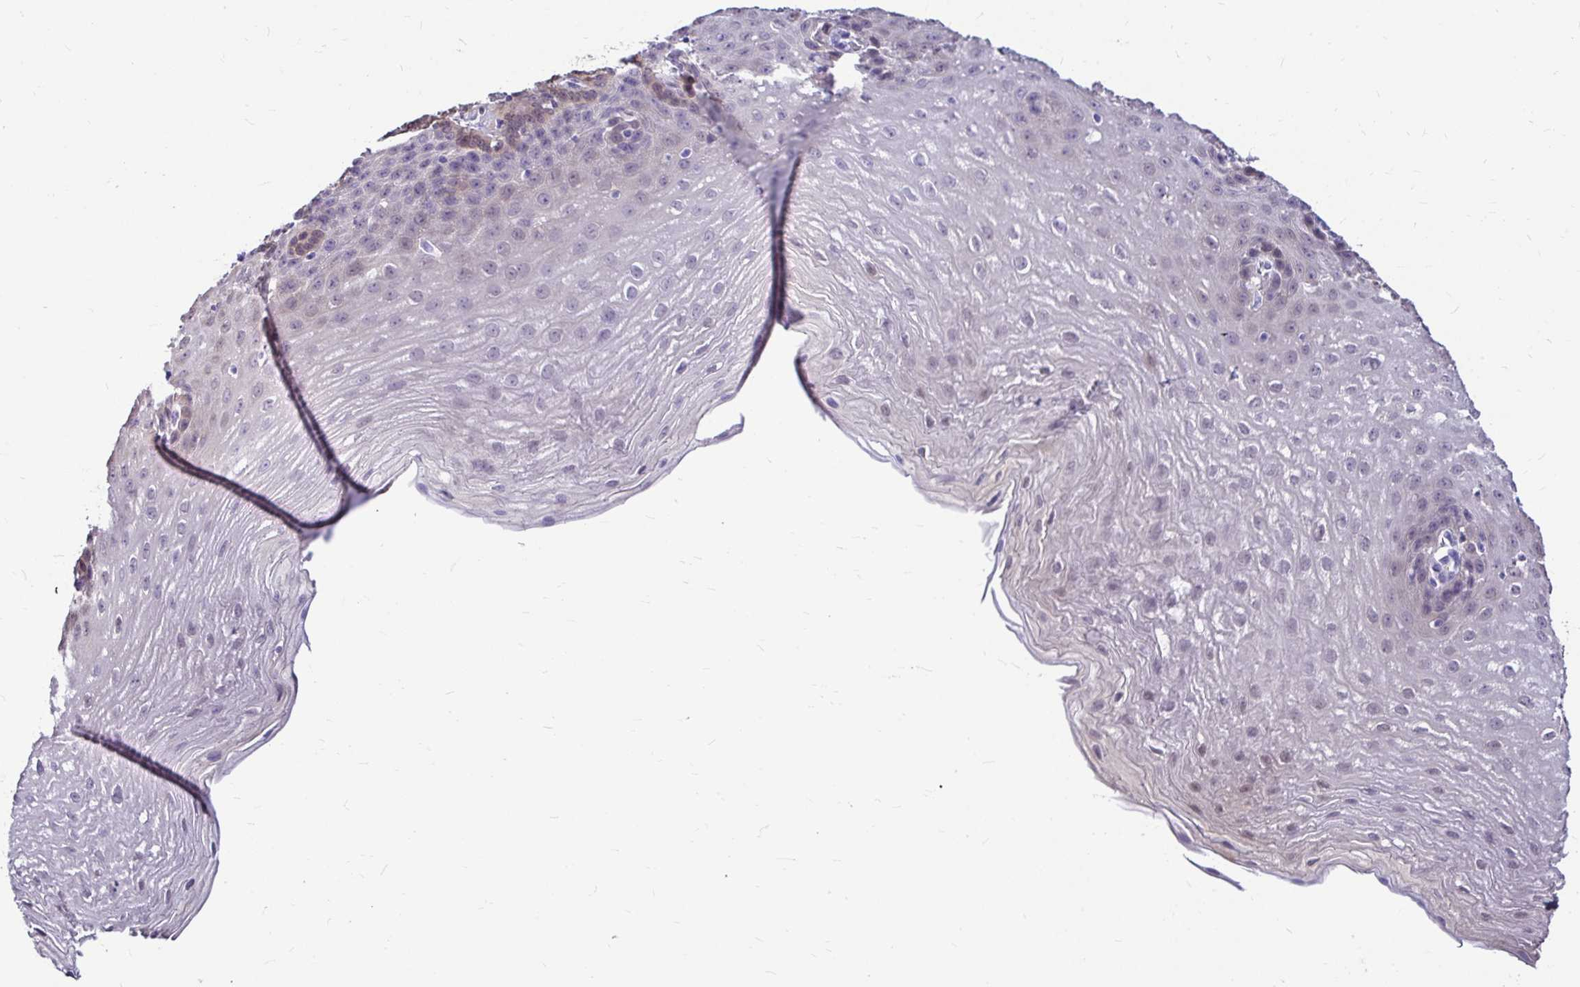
{"staining": {"intensity": "negative", "quantity": "none", "location": "none"}, "tissue": "esophagus", "cell_type": "Squamous epithelial cells", "image_type": "normal", "snomed": [{"axis": "morphology", "description": "Normal tissue, NOS"}, {"axis": "topography", "description": "Esophagus"}], "caption": "This is an immunohistochemistry (IHC) photomicrograph of unremarkable esophagus. There is no positivity in squamous epithelial cells.", "gene": "IDH1", "patient": {"sex": "female", "age": 81}}